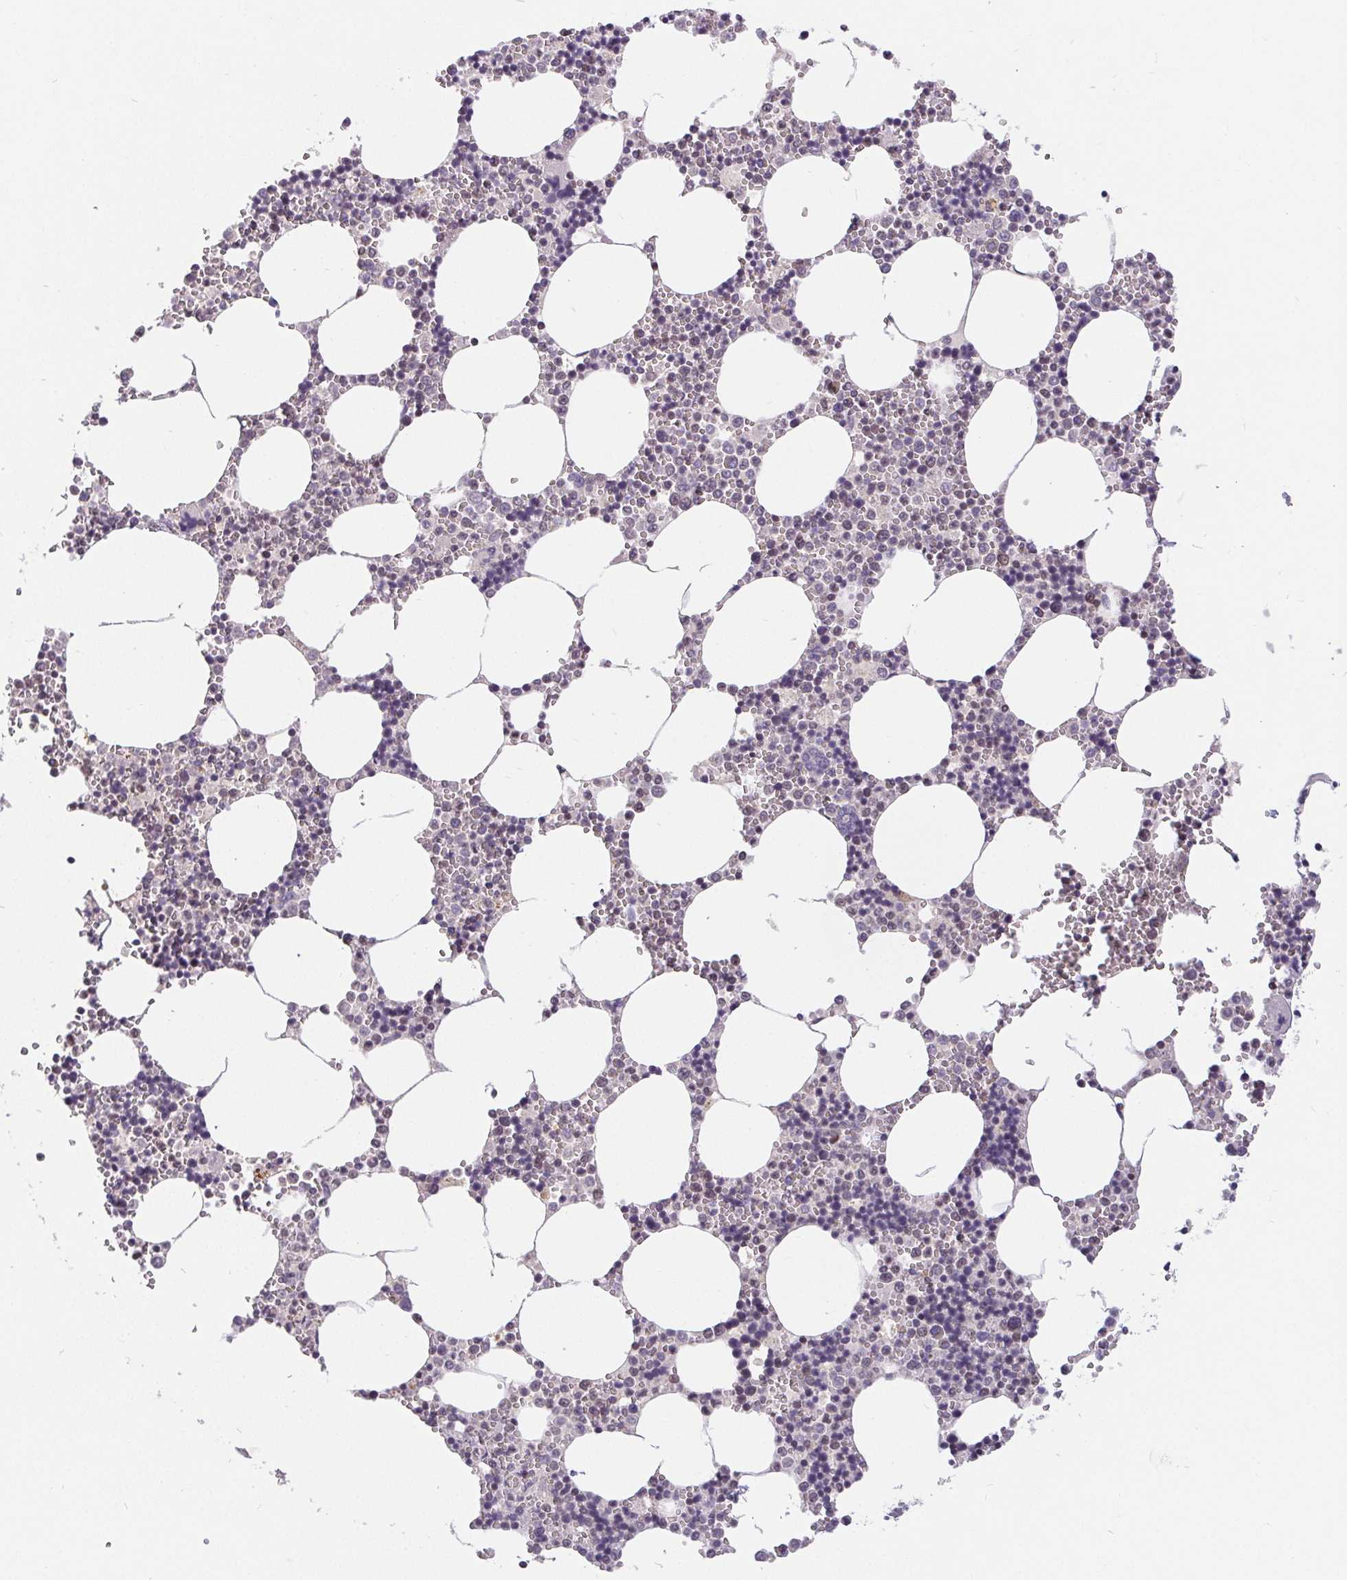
{"staining": {"intensity": "moderate", "quantity": "<25%", "location": "nuclear"}, "tissue": "bone marrow", "cell_type": "Hematopoietic cells", "image_type": "normal", "snomed": [{"axis": "morphology", "description": "Normal tissue, NOS"}, {"axis": "topography", "description": "Bone marrow"}], "caption": "The immunohistochemical stain highlights moderate nuclear expression in hematopoietic cells of normal bone marrow.", "gene": "POU2F1", "patient": {"sex": "male", "age": 54}}